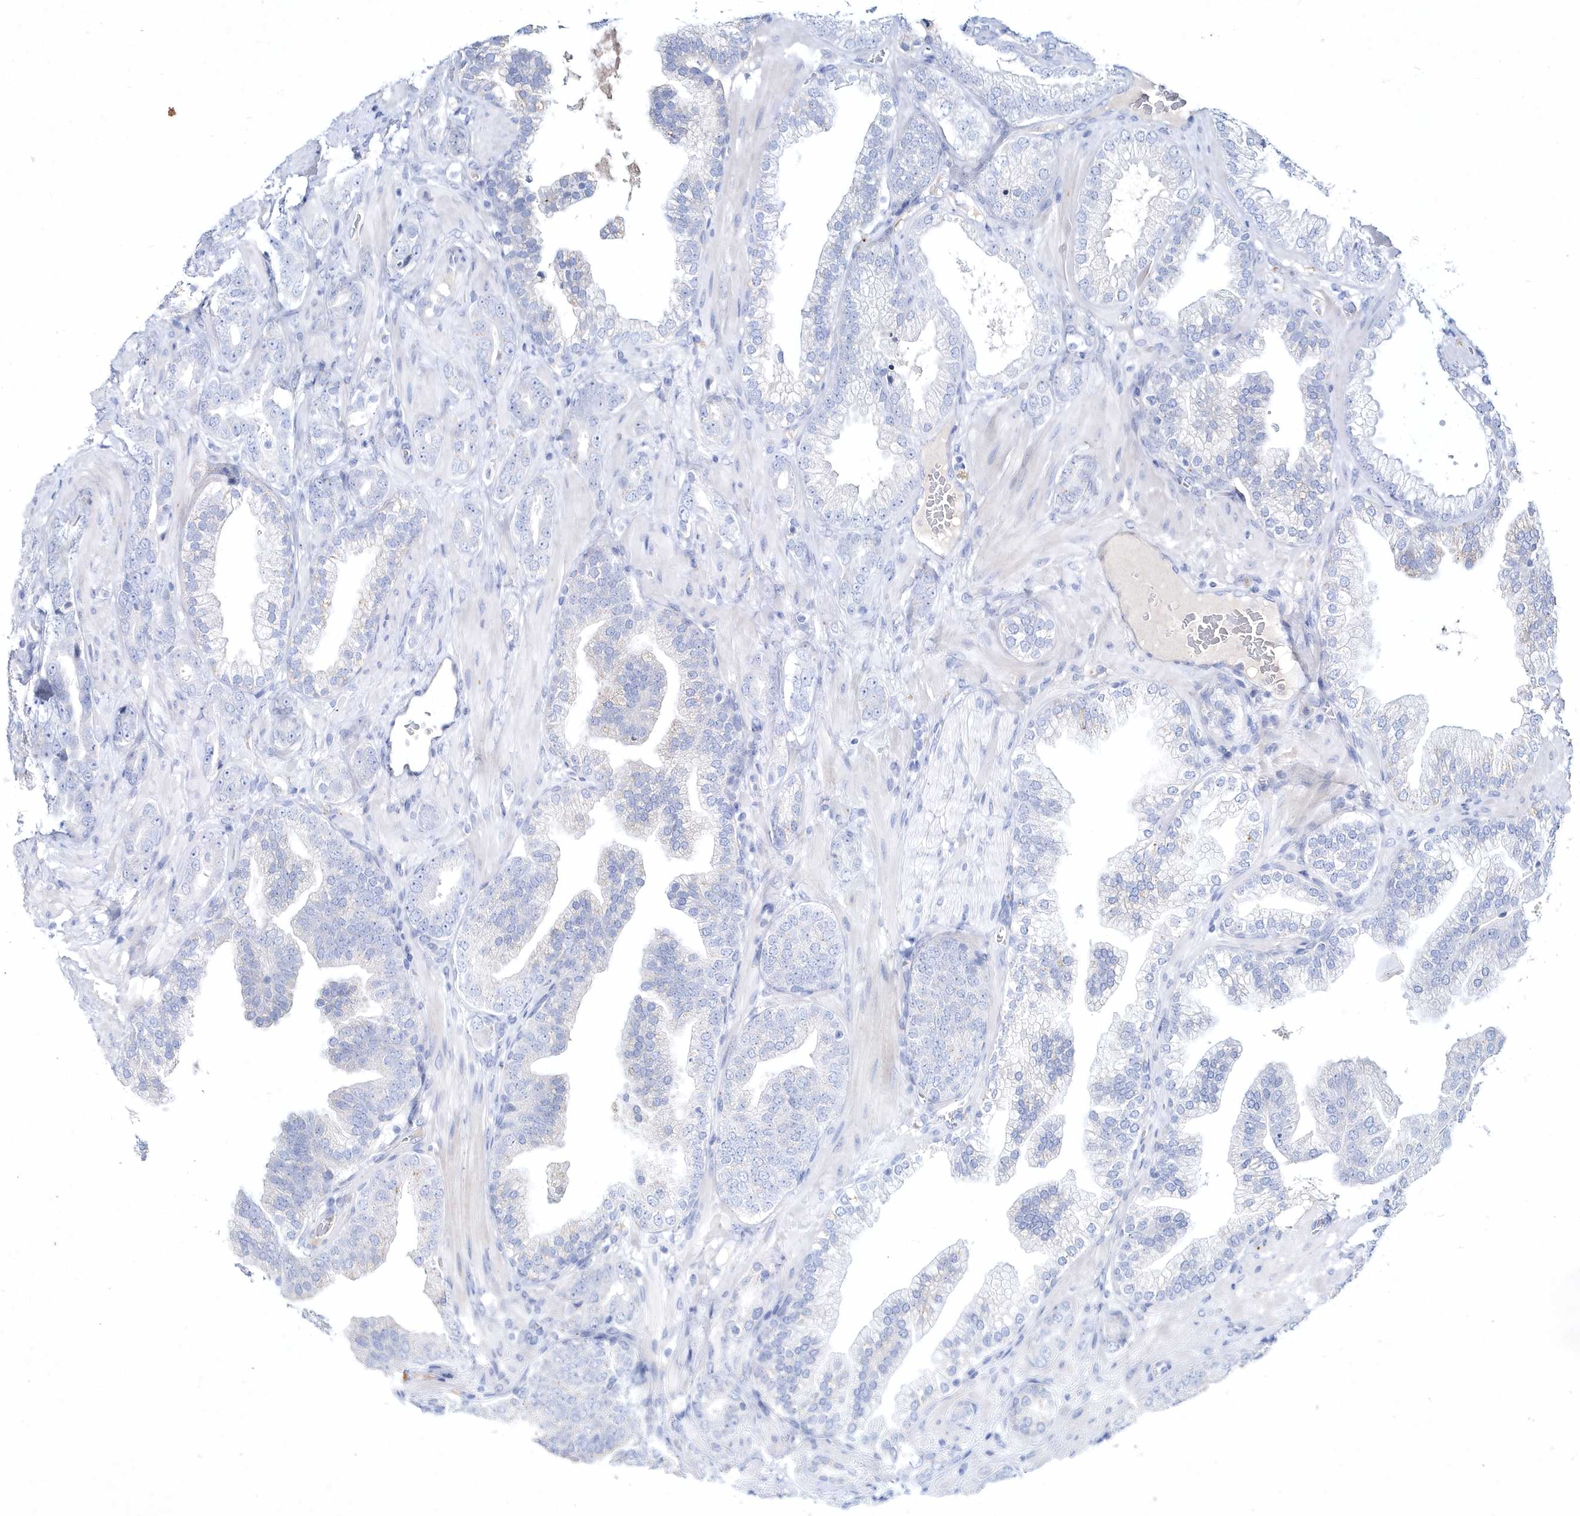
{"staining": {"intensity": "negative", "quantity": "none", "location": "none"}, "tissue": "prostate cancer", "cell_type": "Tumor cells", "image_type": "cancer", "snomed": [{"axis": "morphology", "description": "Adenocarcinoma, High grade"}, {"axis": "topography", "description": "Prostate"}], "caption": "Protein analysis of prostate cancer exhibits no significant staining in tumor cells.", "gene": "SPINK7", "patient": {"sex": "male", "age": 58}}